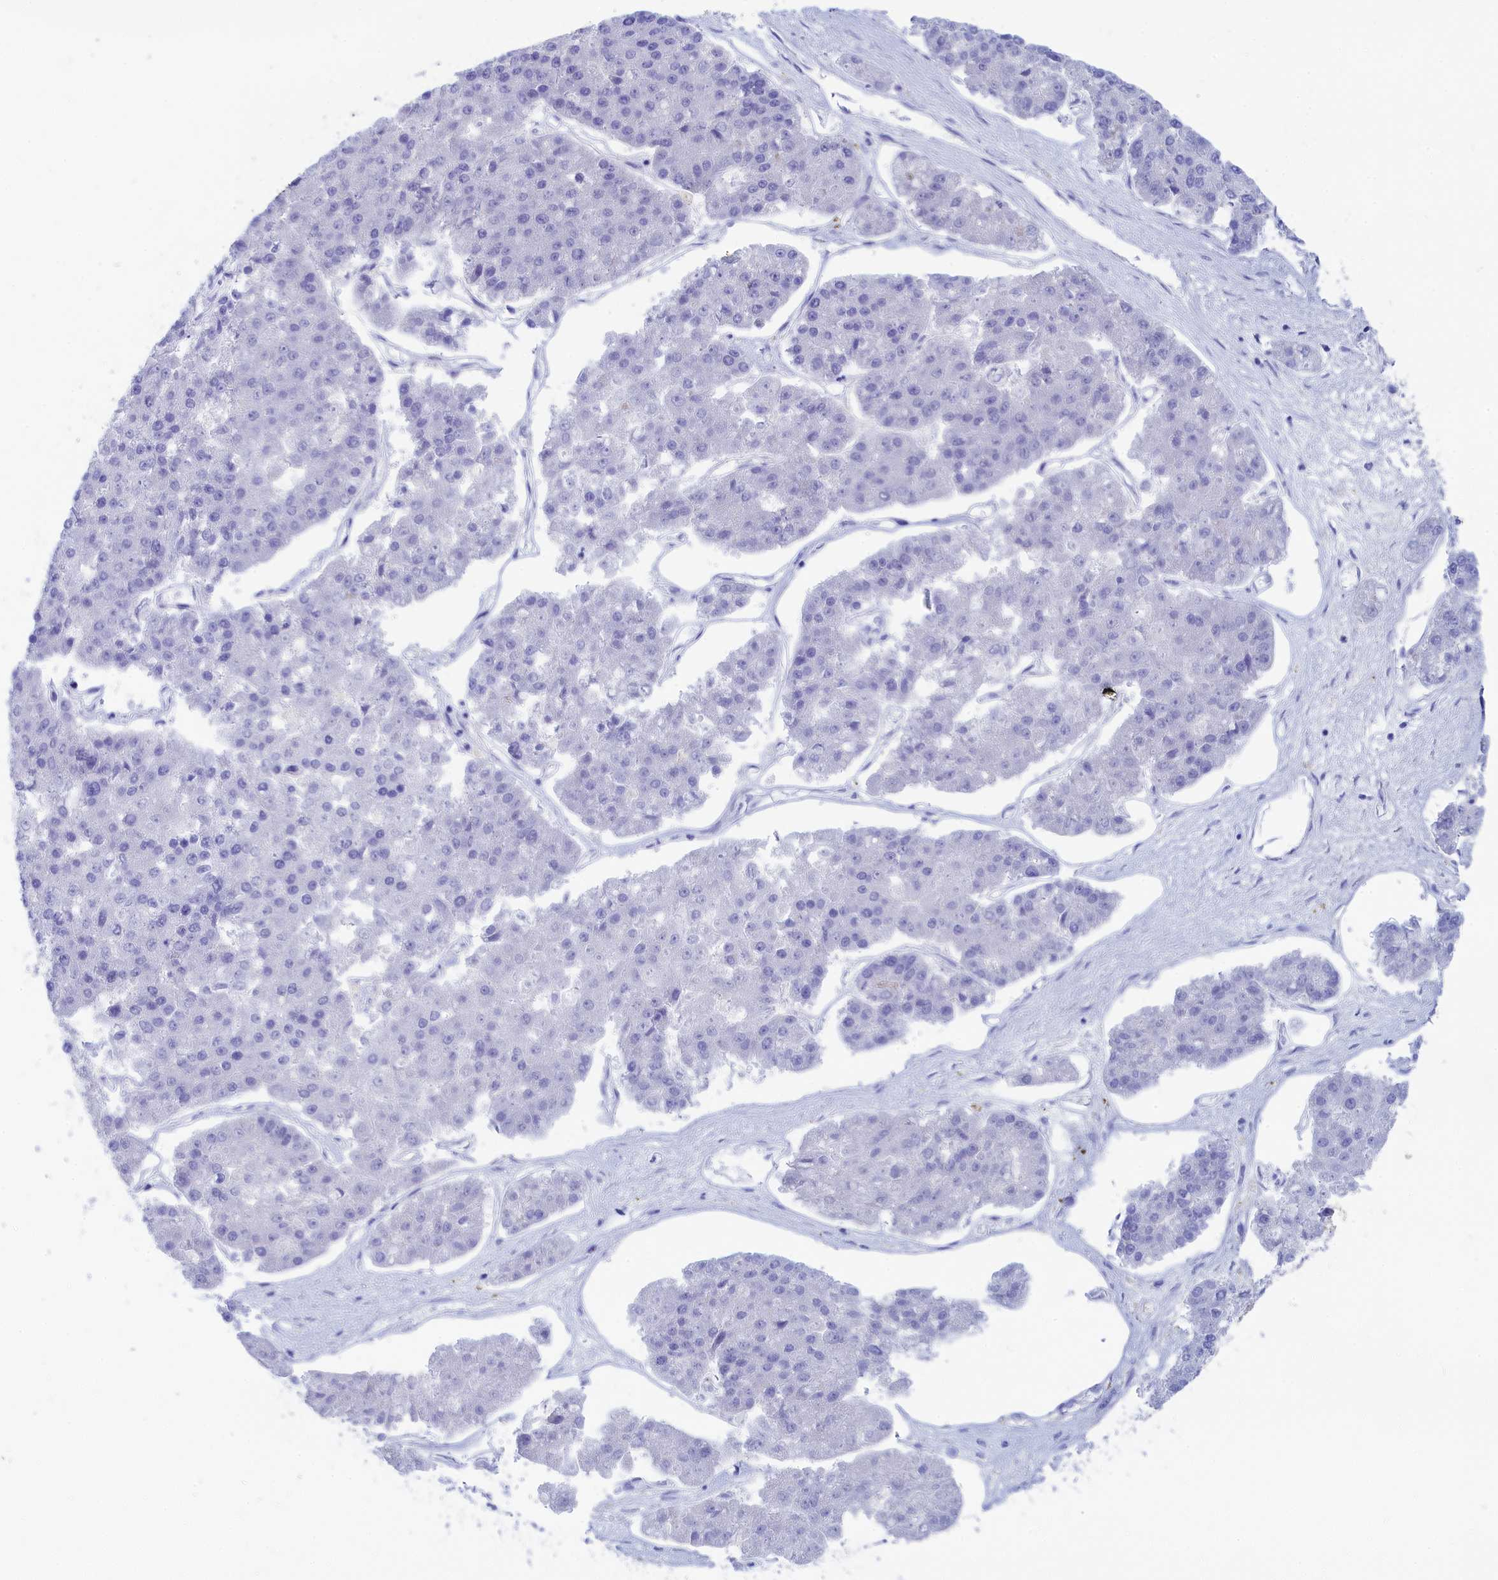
{"staining": {"intensity": "negative", "quantity": "none", "location": "none"}, "tissue": "pancreatic cancer", "cell_type": "Tumor cells", "image_type": "cancer", "snomed": [{"axis": "morphology", "description": "Adenocarcinoma, NOS"}, {"axis": "topography", "description": "Pancreas"}], "caption": "The IHC photomicrograph has no significant staining in tumor cells of pancreatic cancer (adenocarcinoma) tissue.", "gene": "TRIM10", "patient": {"sex": "male", "age": 50}}